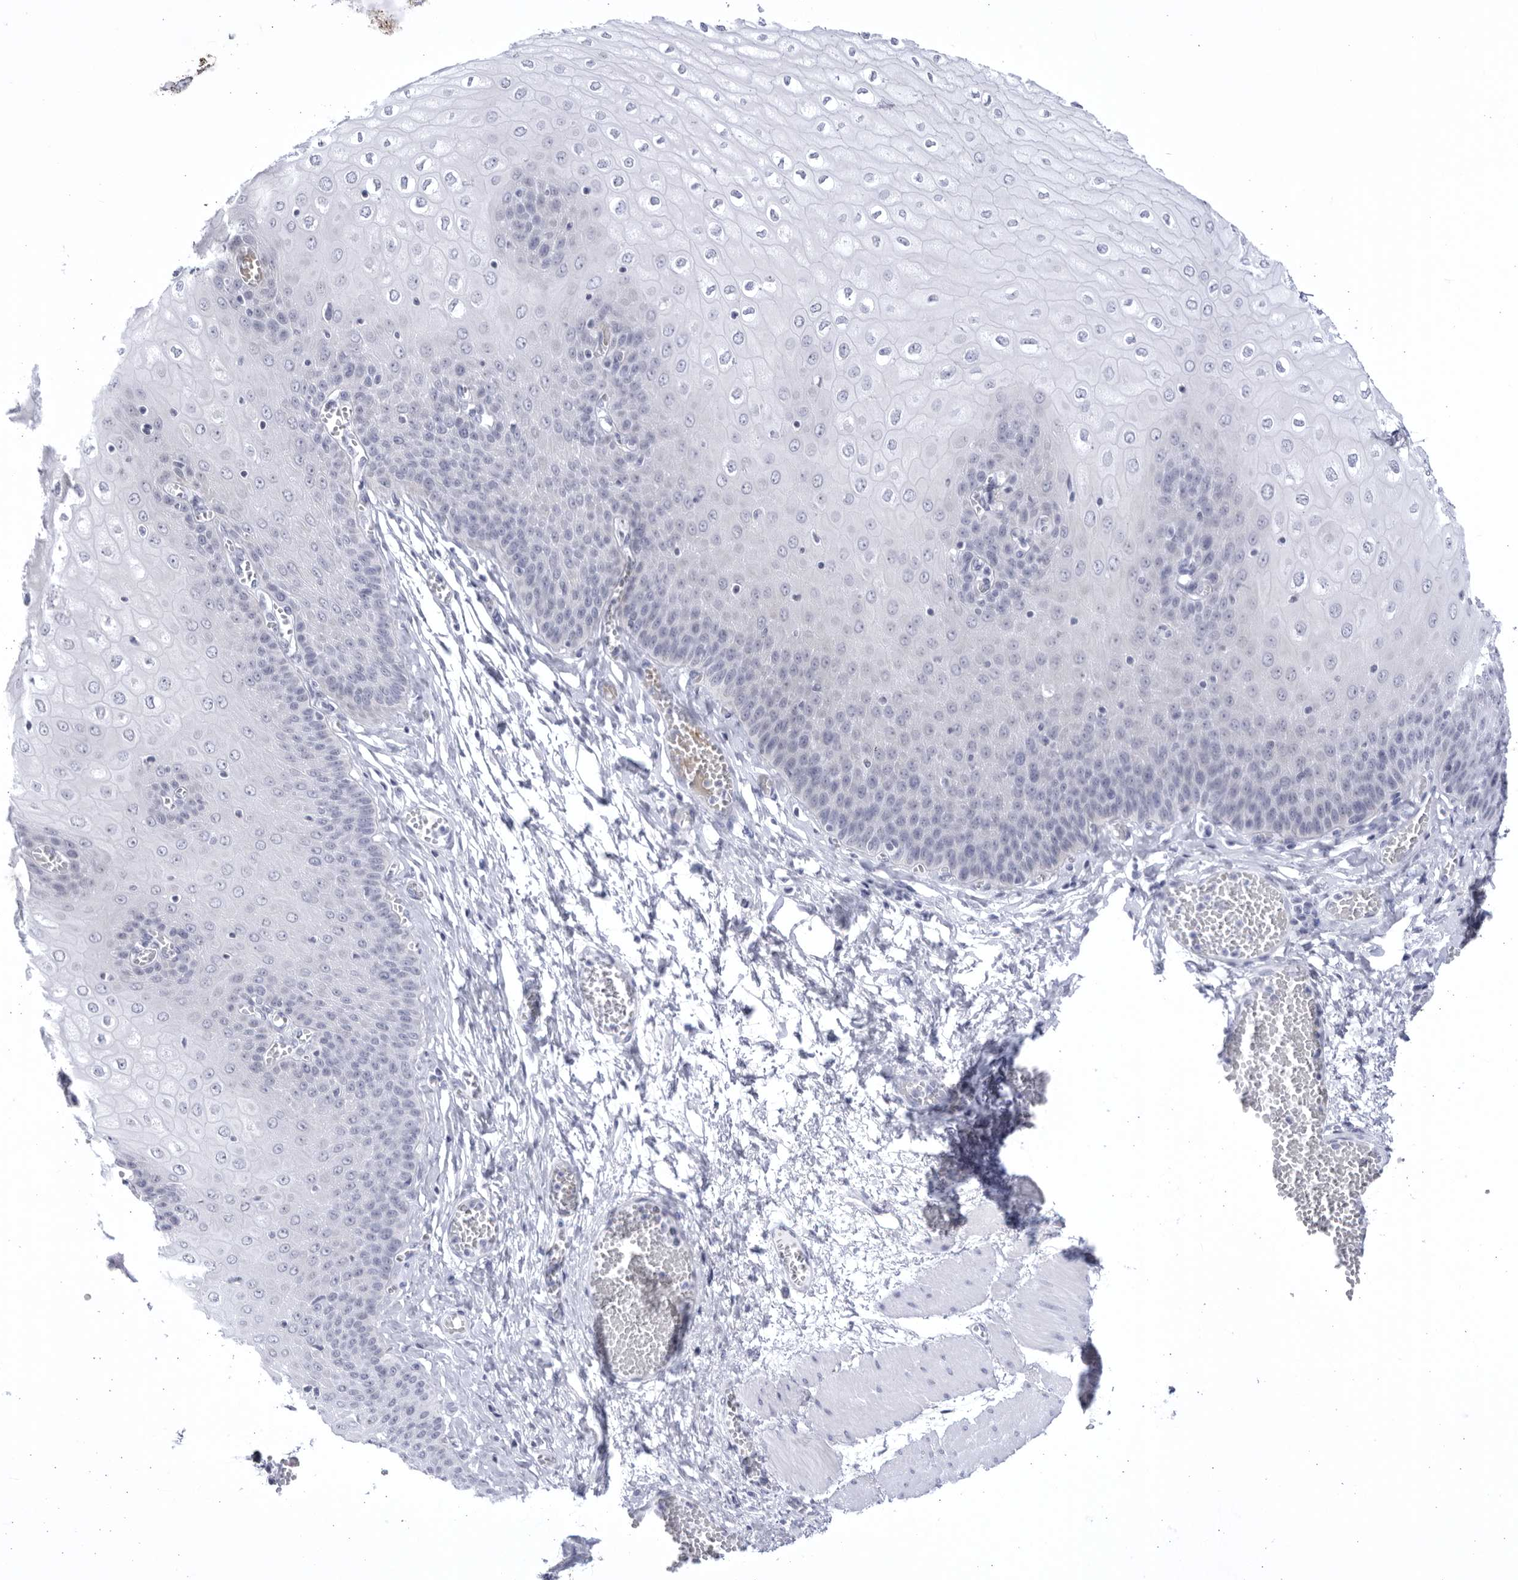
{"staining": {"intensity": "negative", "quantity": "none", "location": "none"}, "tissue": "esophagus", "cell_type": "Squamous epithelial cells", "image_type": "normal", "snomed": [{"axis": "morphology", "description": "Normal tissue, NOS"}, {"axis": "topography", "description": "Esophagus"}], "caption": "Human esophagus stained for a protein using IHC demonstrates no positivity in squamous epithelial cells.", "gene": "CCDC181", "patient": {"sex": "male", "age": 60}}